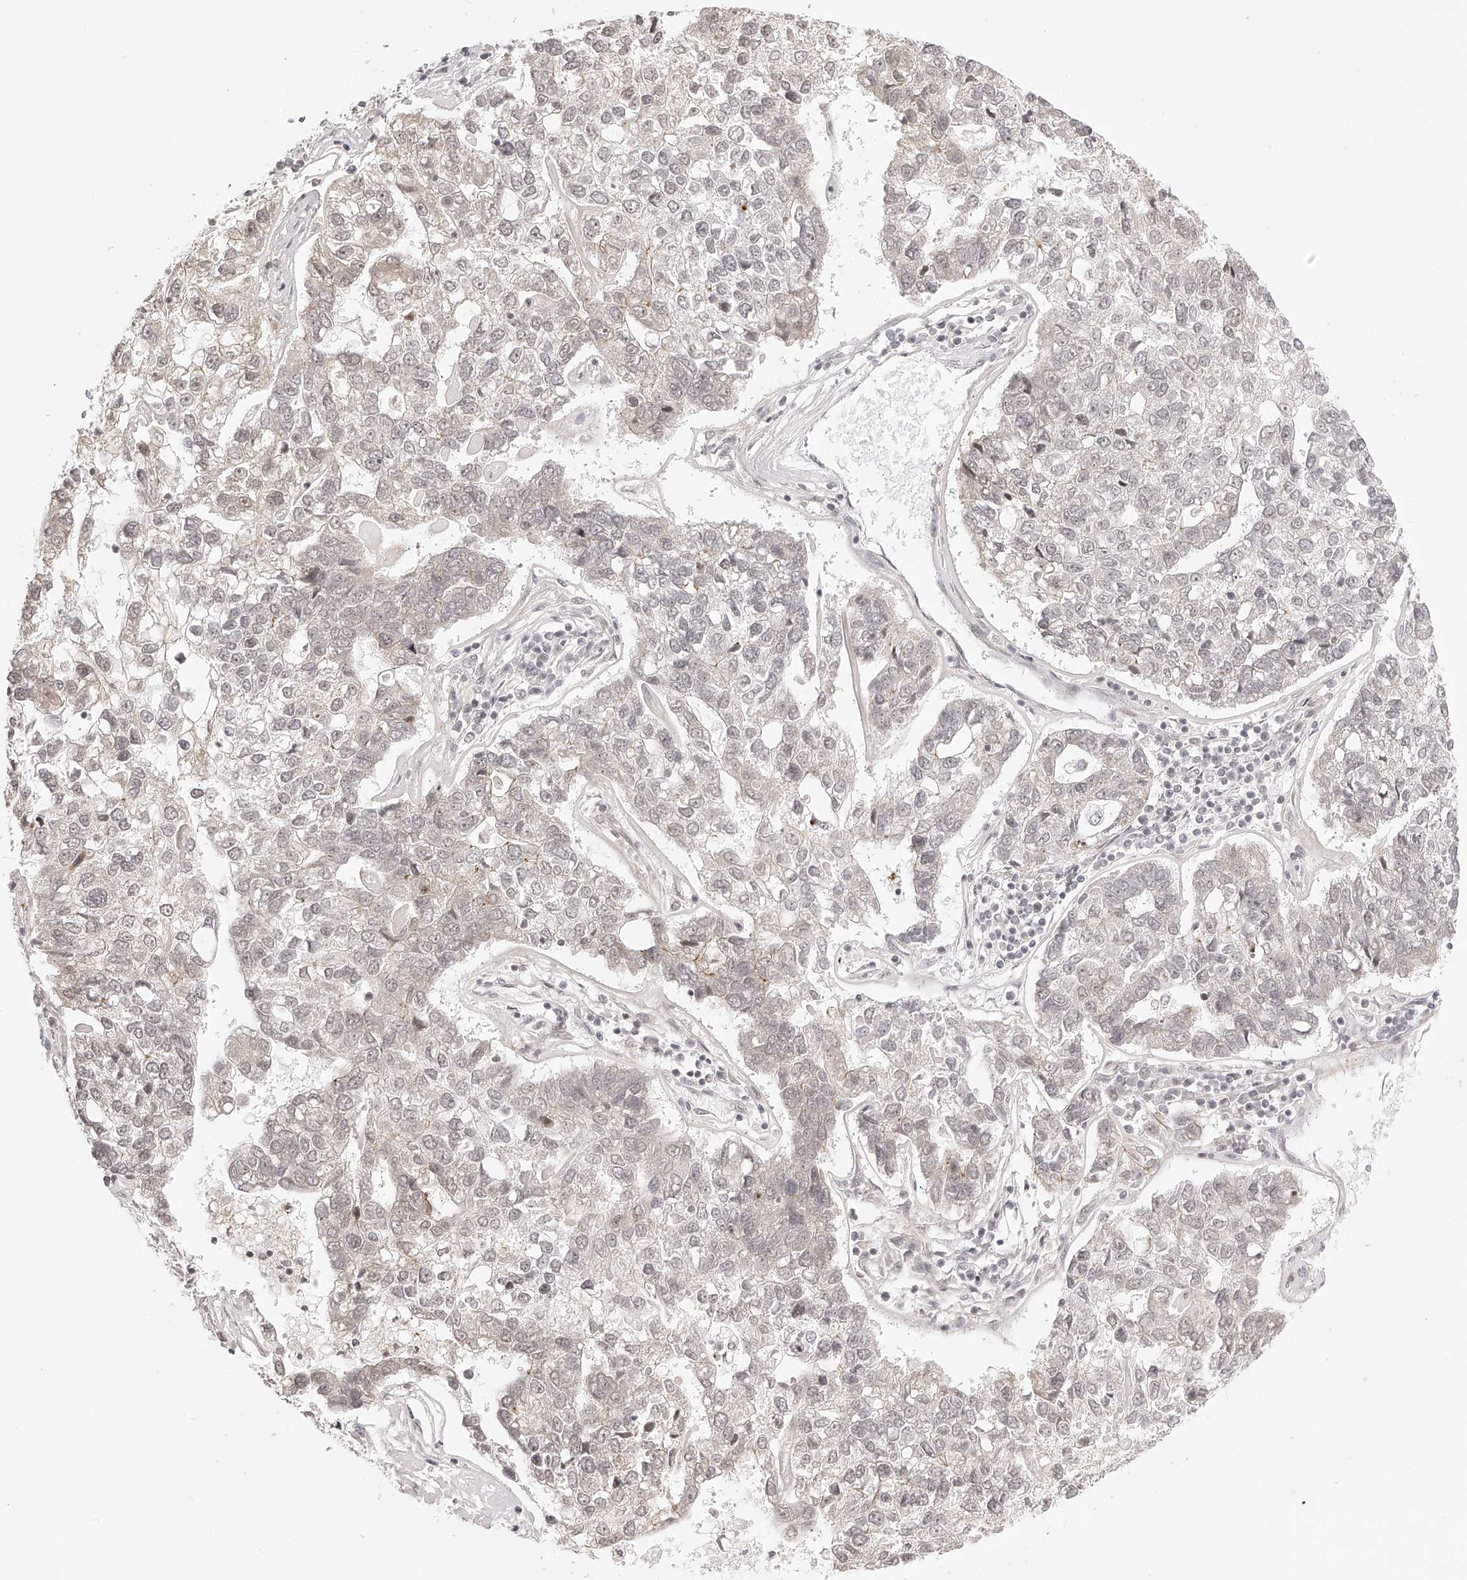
{"staining": {"intensity": "weak", "quantity": "25%-75%", "location": "nuclear"}, "tissue": "pancreatic cancer", "cell_type": "Tumor cells", "image_type": "cancer", "snomed": [{"axis": "morphology", "description": "Adenocarcinoma, NOS"}, {"axis": "topography", "description": "Pancreas"}], "caption": "This image reveals immunohistochemistry staining of human adenocarcinoma (pancreatic), with low weak nuclear positivity in approximately 25%-75% of tumor cells.", "gene": "PLEKHG1", "patient": {"sex": "female", "age": 61}}